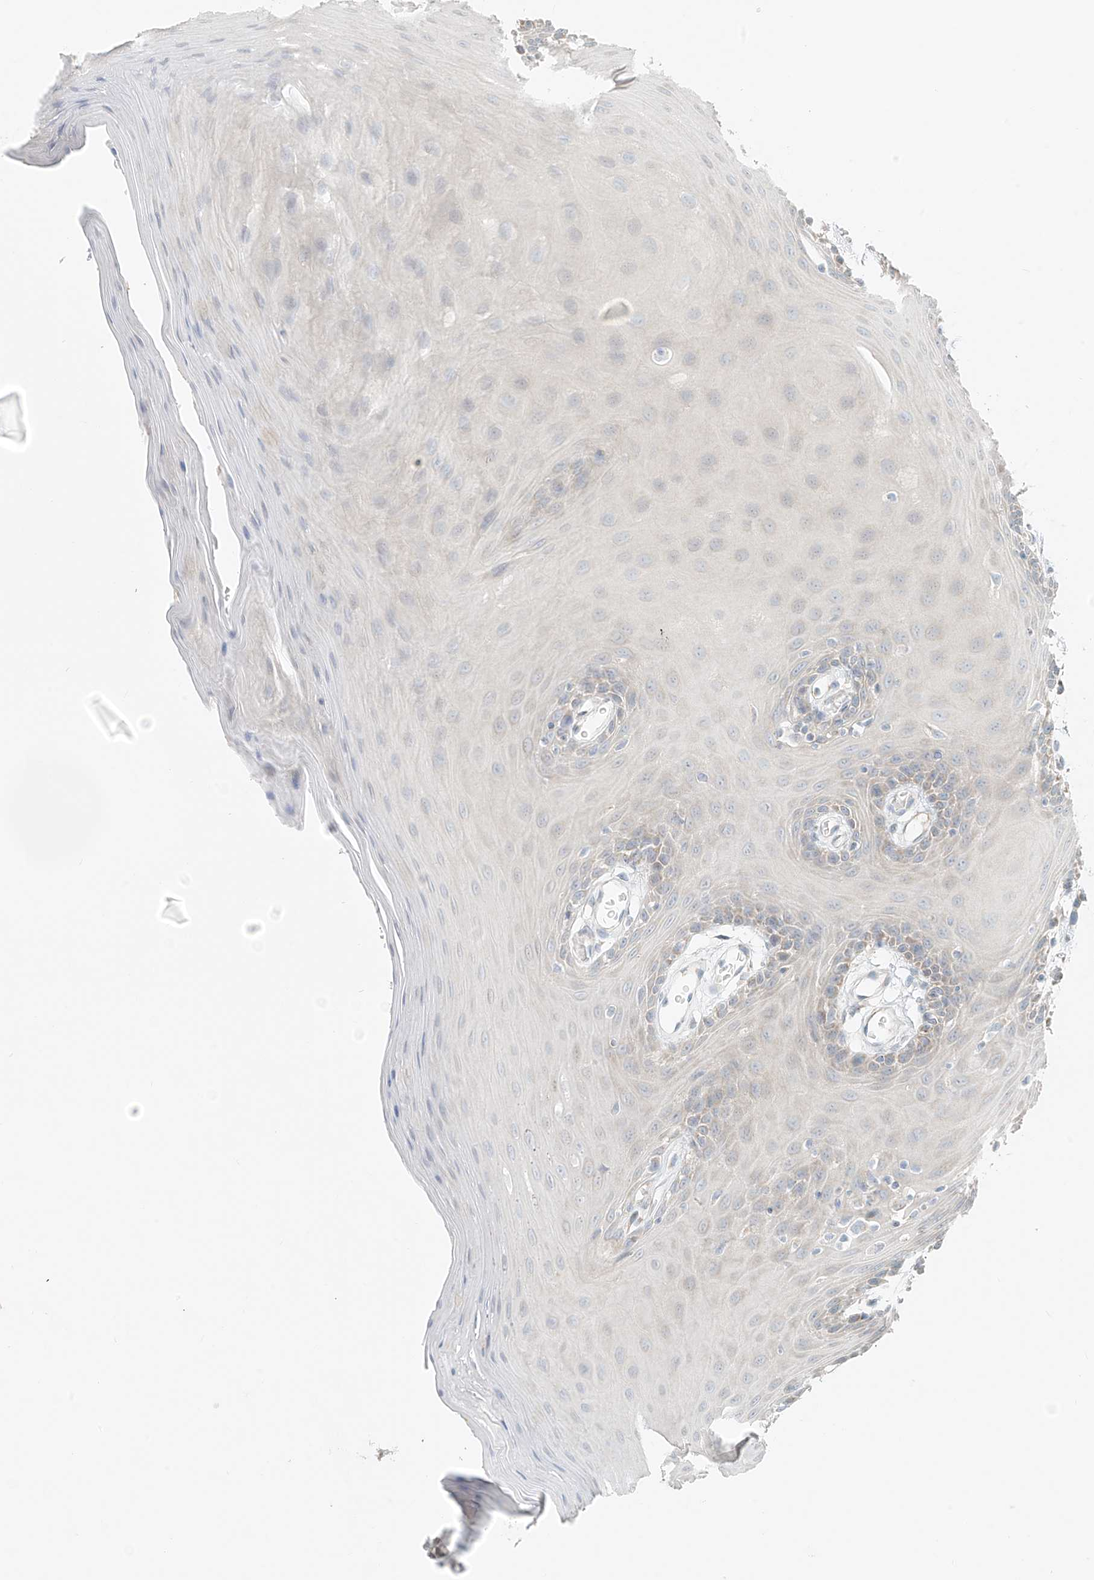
{"staining": {"intensity": "negative", "quantity": "none", "location": "none"}, "tissue": "oral mucosa", "cell_type": "Squamous epithelial cells", "image_type": "normal", "snomed": [{"axis": "morphology", "description": "Normal tissue, NOS"}, {"axis": "morphology", "description": "Squamous cell carcinoma, NOS"}, {"axis": "topography", "description": "Skeletal muscle"}, {"axis": "topography", "description": "Oral tissue"}, {"axis": "topography", "description": "Salivary gland"}, {"axis": "topography", "description": "Head-Neck"}], "caption": "The histopathology image exhibits no staining of squamous epithelial cells in unremarkable oral mucosa. Nuclei are stained in blue.", "gene": "UST", "patient": {"sex": "male", "age": 54}}